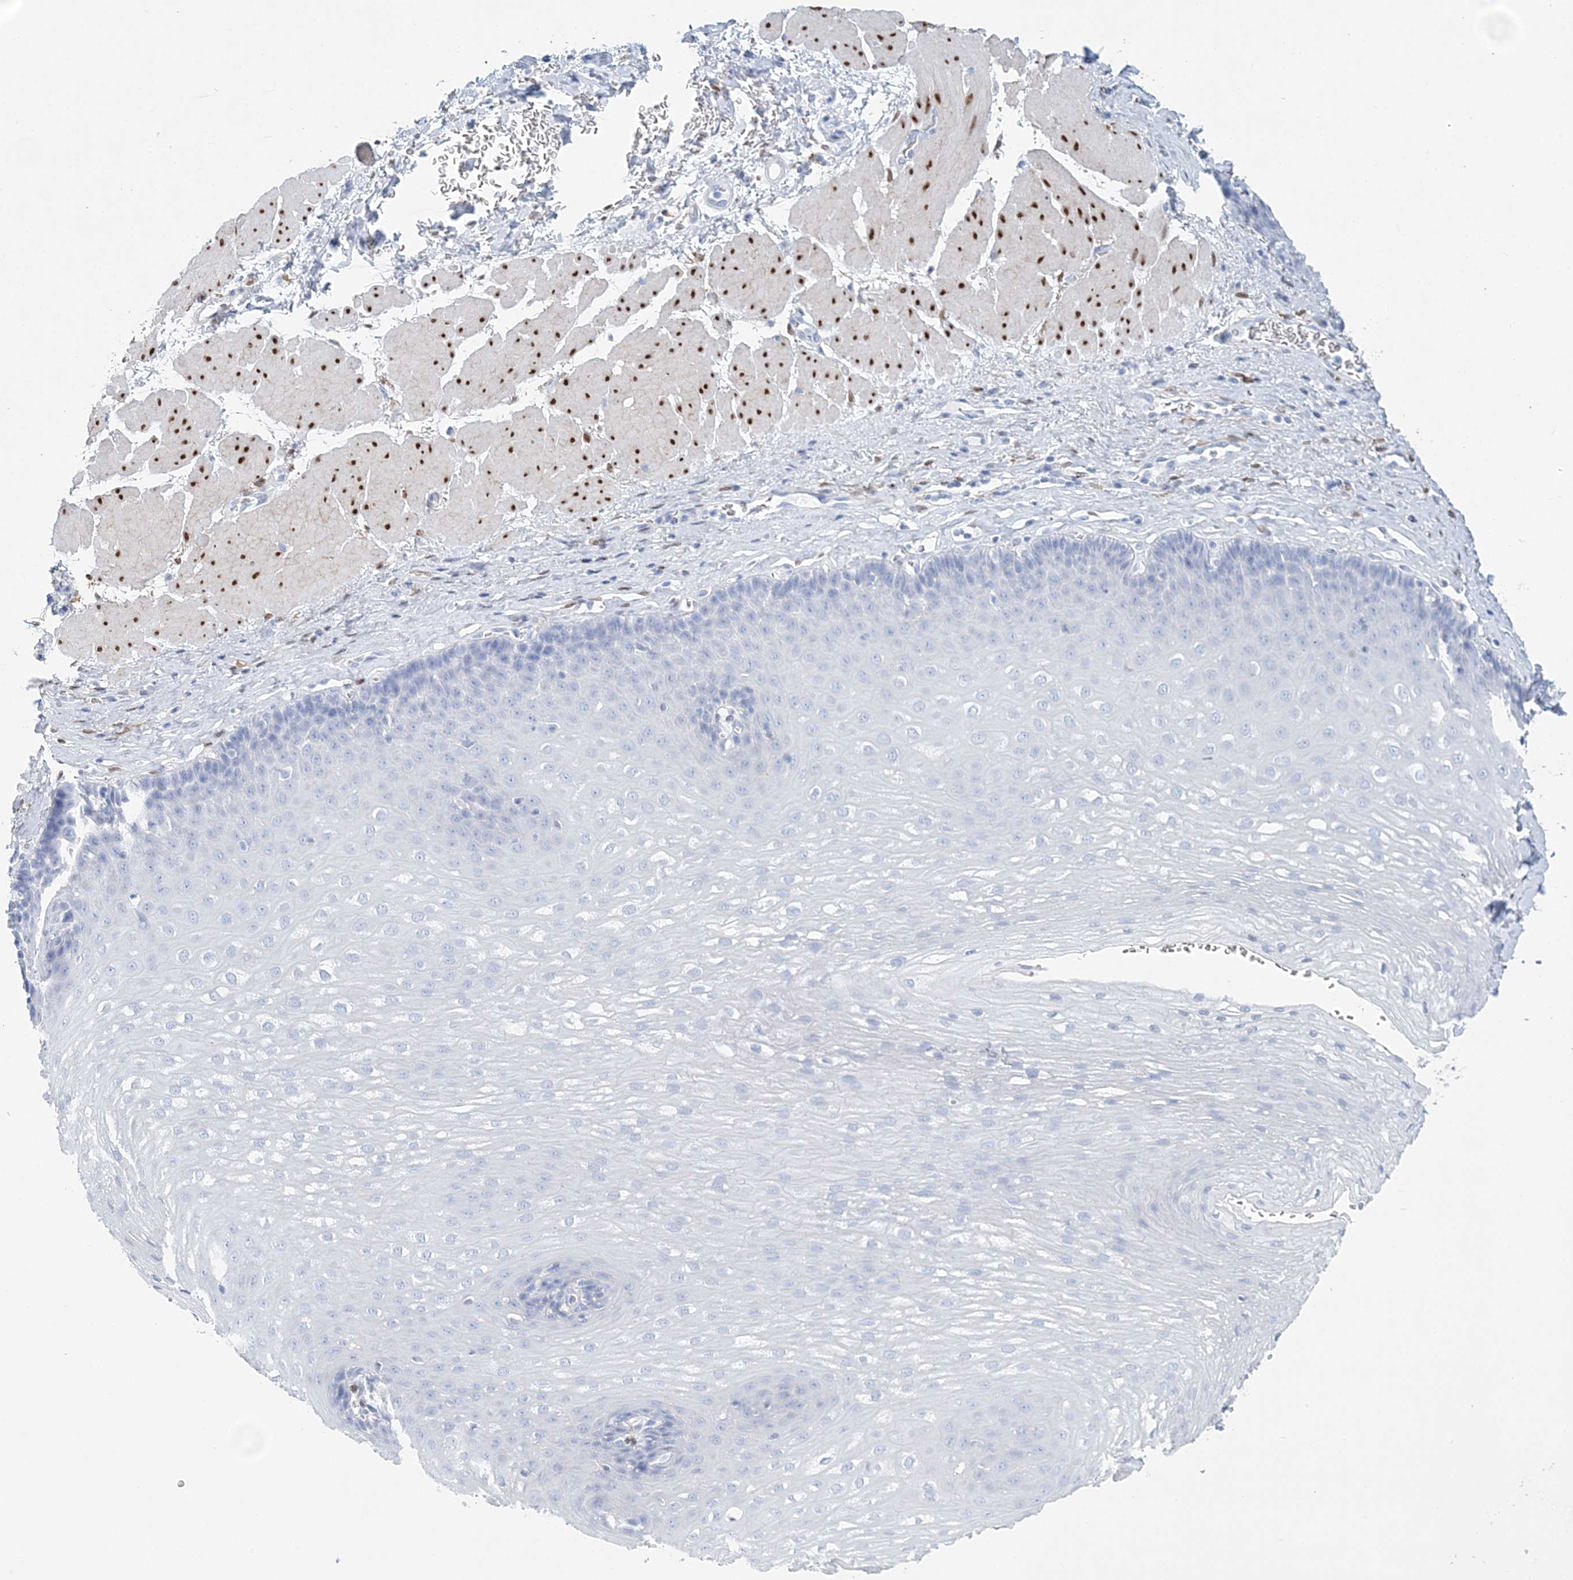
{"staining": {"intensity": "negative", "quantity": "none", "location": "none"}, "tissue": "esophagus", "cell_type": "Squamous epithelial cells", "image_type": "normal", "snomed": [{"axis": "morphology", "description": "Normal tissue, NOS"}, {"axis": "topography", "description": "Esophagus"}], "caption": "This histopathology image is of unremarkable esophagus stained with immunohistochemistry (IHC) to label a protein in brown with the nuclei are counter-stained blue. There is no expression in squamous epithelial cells.", "gene": "NKX6", "patient": {"sex": "female", "age": 66}}